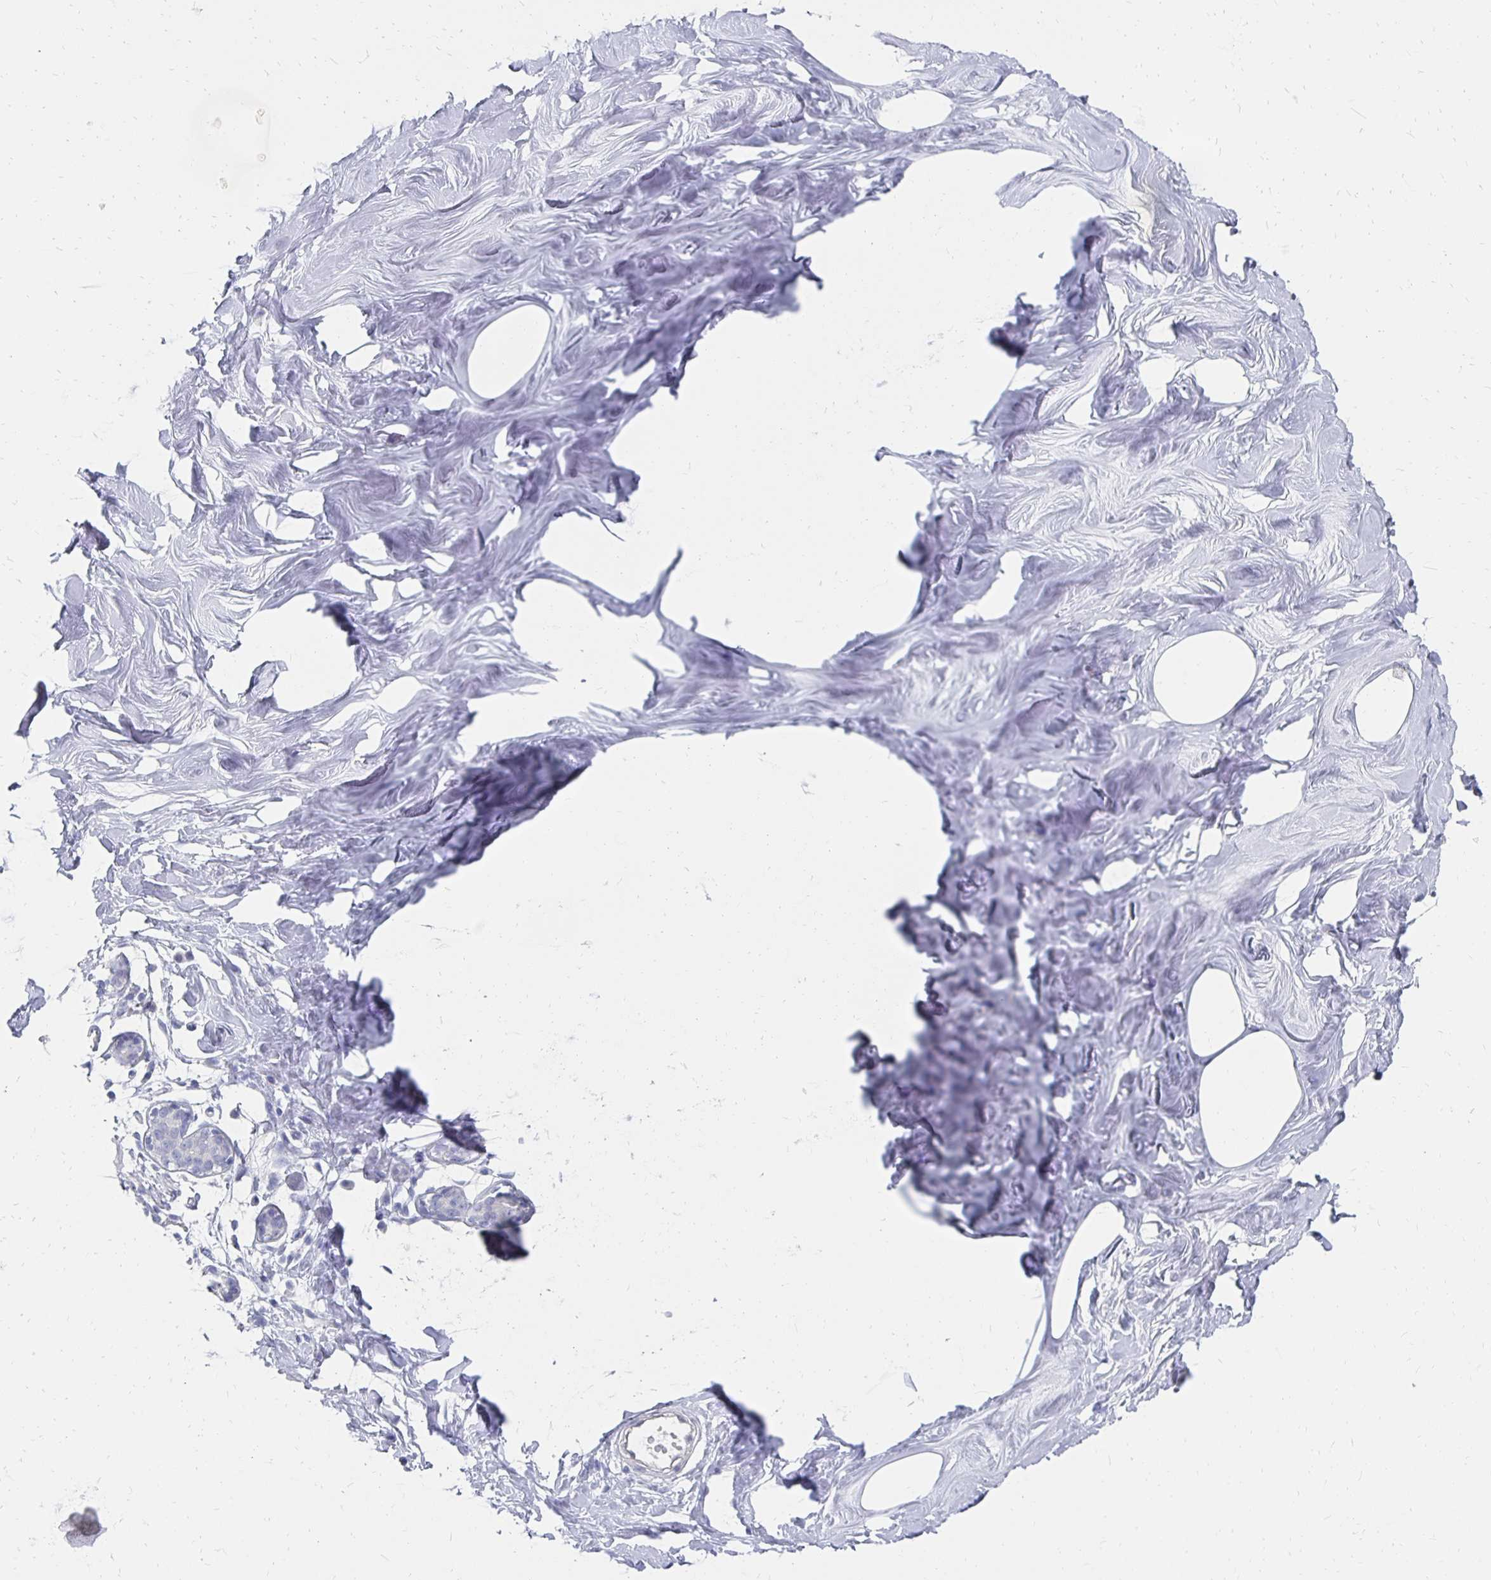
{"staining": {"intensity": "negative", "quantity": "none", "location": "none"}, "tissue": "breast", "cell_type": "Adipocytes", "image_type": "normal", "snomed": [{"axis": "morphology", "description": "Normal tissue, NOS"}, {"axis": "topography", "description": "Breast"}], "caption": "High power microscopy micrograph of an immunohistochemistry histopathology image of unremarkable breast, revealing no significant positivity in adipocytes.", "gene": "SYCP3", "patient": {"sex": "female", "age": 27}}